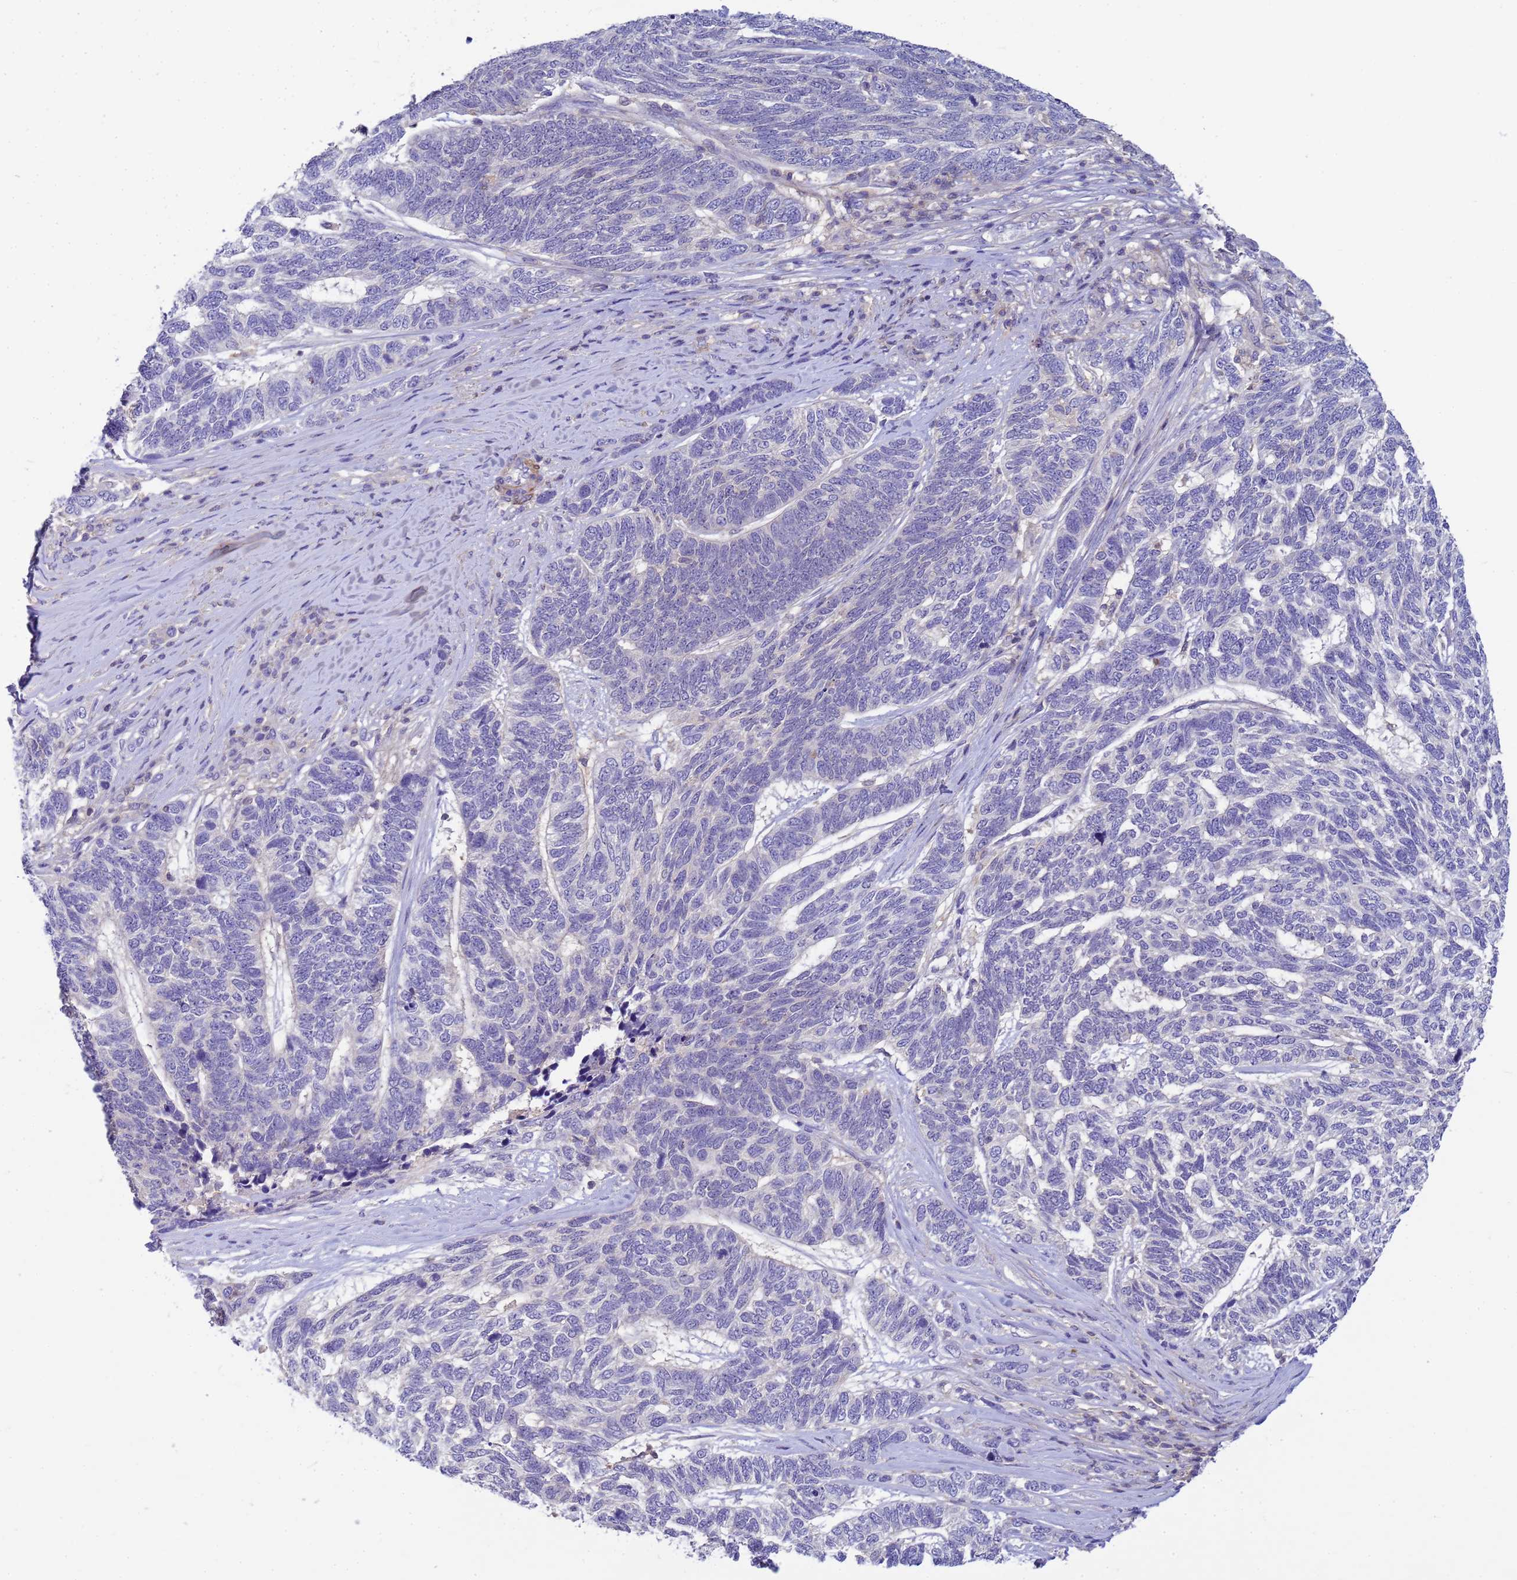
{"staining": {"intensity": "negative", "quantity": "none", "location": "none"}, "tissue": "skin cancer", "cell_type": "Tumor cells", "image_type": "cancer", "snomed": [{"axis": "morphology", "description": "Basal cell carcinoma"}, {"axis": "topography", "description": "Skin"}], "caption": "IHC histopathology image of skin cancer stained for a protein (brown), which exhibits no staining in tumor cells.", "gene": "KLHL13", "patient": {"sex": "female", "age": 65}}